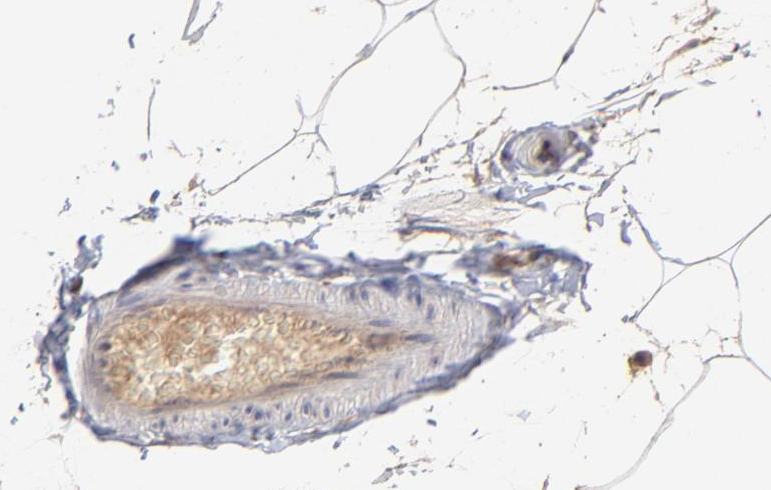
{"staining": {"intensity": "weak", "quantity": "25%-75%", "location": "cytoplasmic/membranous"}, "tissue": "adipose tissue", "cell_type": "Adipocytes", "image_type": "normal", "snomed": [{"axis": "morphology", "description": "Normal tissue, NOS"}, {"axis": "morphology", "description": "Duct carcinoma"}, {"axis": "topography", "description": "Breast"}, {"axis": "topography", "description": "Adipose tissue"}], "caption": "High-power microscopy captured an IHC histopathology image of benign adipose tissue, revealing weak cytoplasmic/membranous staining in approximately 25%-75% of adipocytes.", "gene": "CHL1", "patient": {"sex": "female", "age": 37}}